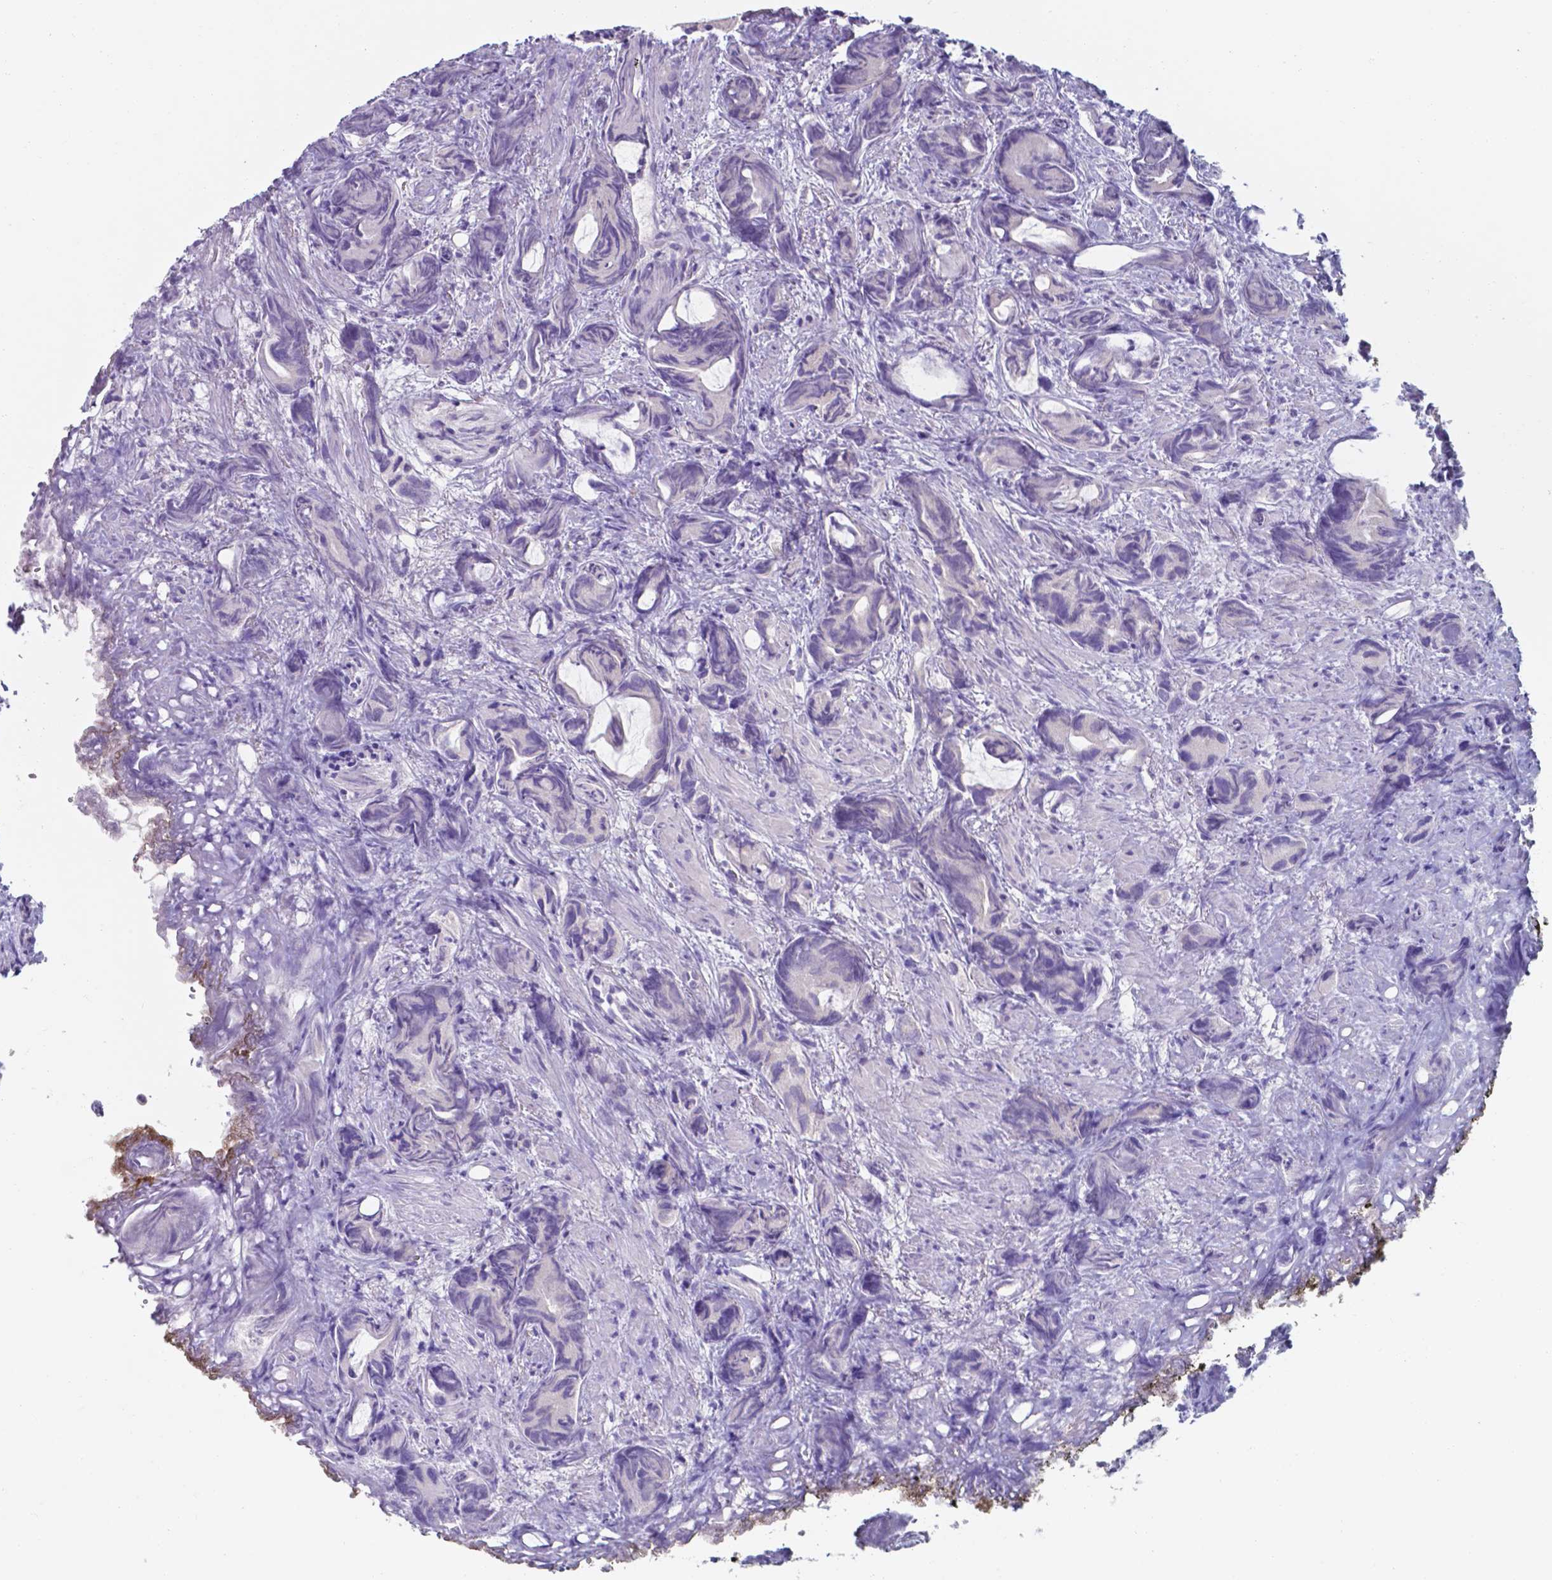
{"staining": {"intensity": "negative", "quantity": "none", "location": "none"}, "tissue": "prostate cancer", "cell_type": "Tumor cells", "image_type": "cancer", "snomed": [{"axis": "morphology", "description": "Adenocarcinoma, High grade"}, {"axis": "topography", "description": "Prostate"}], "caption": "Tumor cells are negative for brown protein staining in prostate cancer (high-grade adenocarcinoma).", "gene": "UBE2J1", "patient": {"sex": "male", "age": 84}}